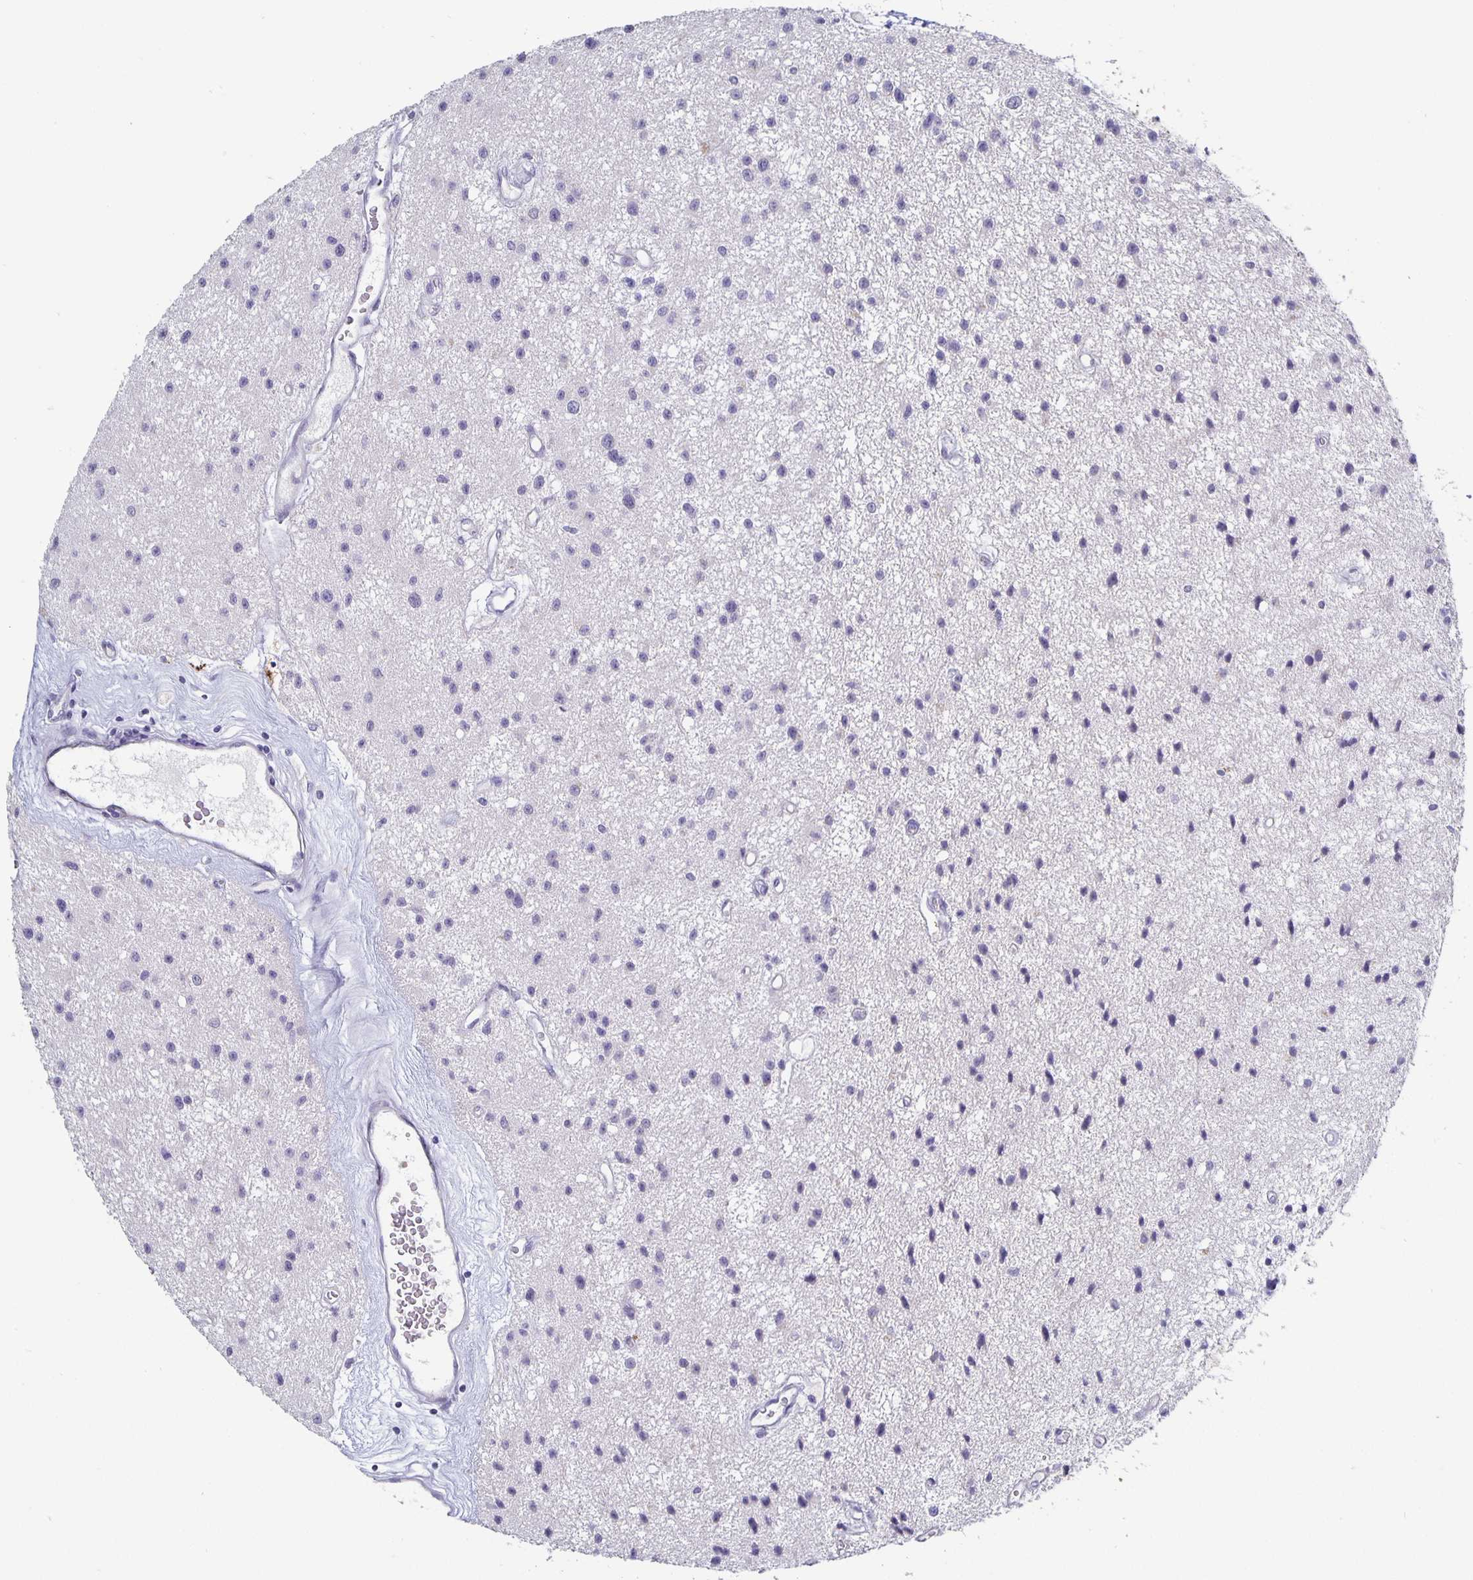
{"staining": {"intensity": "negative", "quantity": "none", "location": "none"}, "tissue": "glioma", "cell_type": "Tumor cells", "image_type": "cancer", "snomed": [{"axis": "morphology", "description": "Glioma, malignant, Low grade"}, {"axis": "topography", "description": "Brain"}], "caption": "An immunohistochemistry (IHC) micrograph of glioma is shown. There is no staining in tumor cells of glioma.", "gene": "GDF15", "patient": {"sex": "male", "age": 43}}